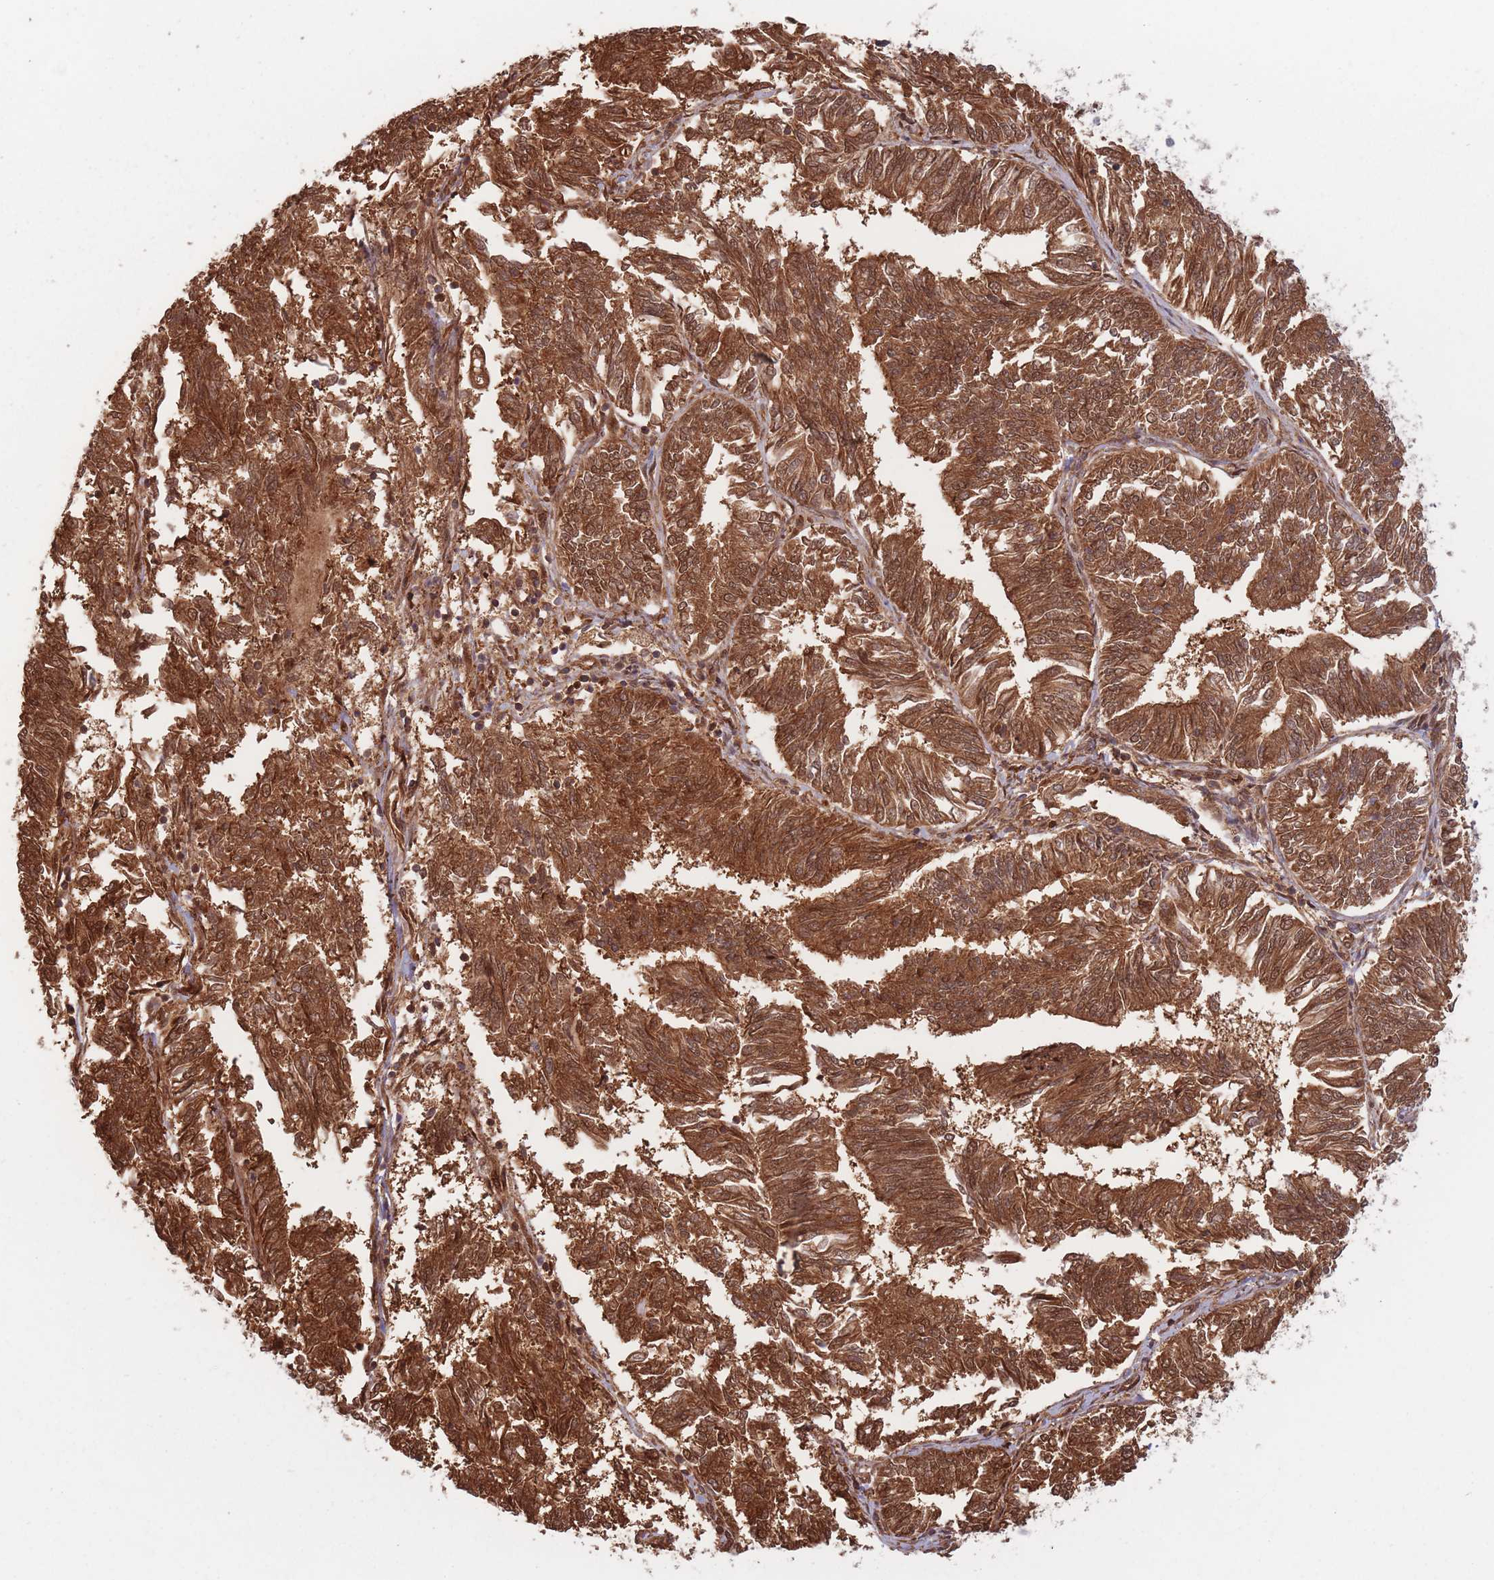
{"staining": {"intensity": "strong", "quantity": ">75%", "location": "cytoplasmic/membranous,nuclear"}, "tissue": "endometrial cancer", "cell_type": "Tumor cells", "image_type": "cancer", "snomed": [{"axis": "morphology", "description": "Adenocarcinoma, NOS"}, {"axis": "topography", "description": "Endometrium"}], "caption": "DAB immunohistochemical staining of endometrial adenocarcinoma exhibits strong cytoplasmic/membranous and nuclear protein staining in about >75% of tumor cells. The staining was performed using DAB (3,3'-diaminobenzidine) to visualize the protein expression in brown, while the nuclei were stained in blue with hematoxylin (Magnification: 20x).", "gene": "PODXL2", "patient": {"sex": "female", "age": 58}}